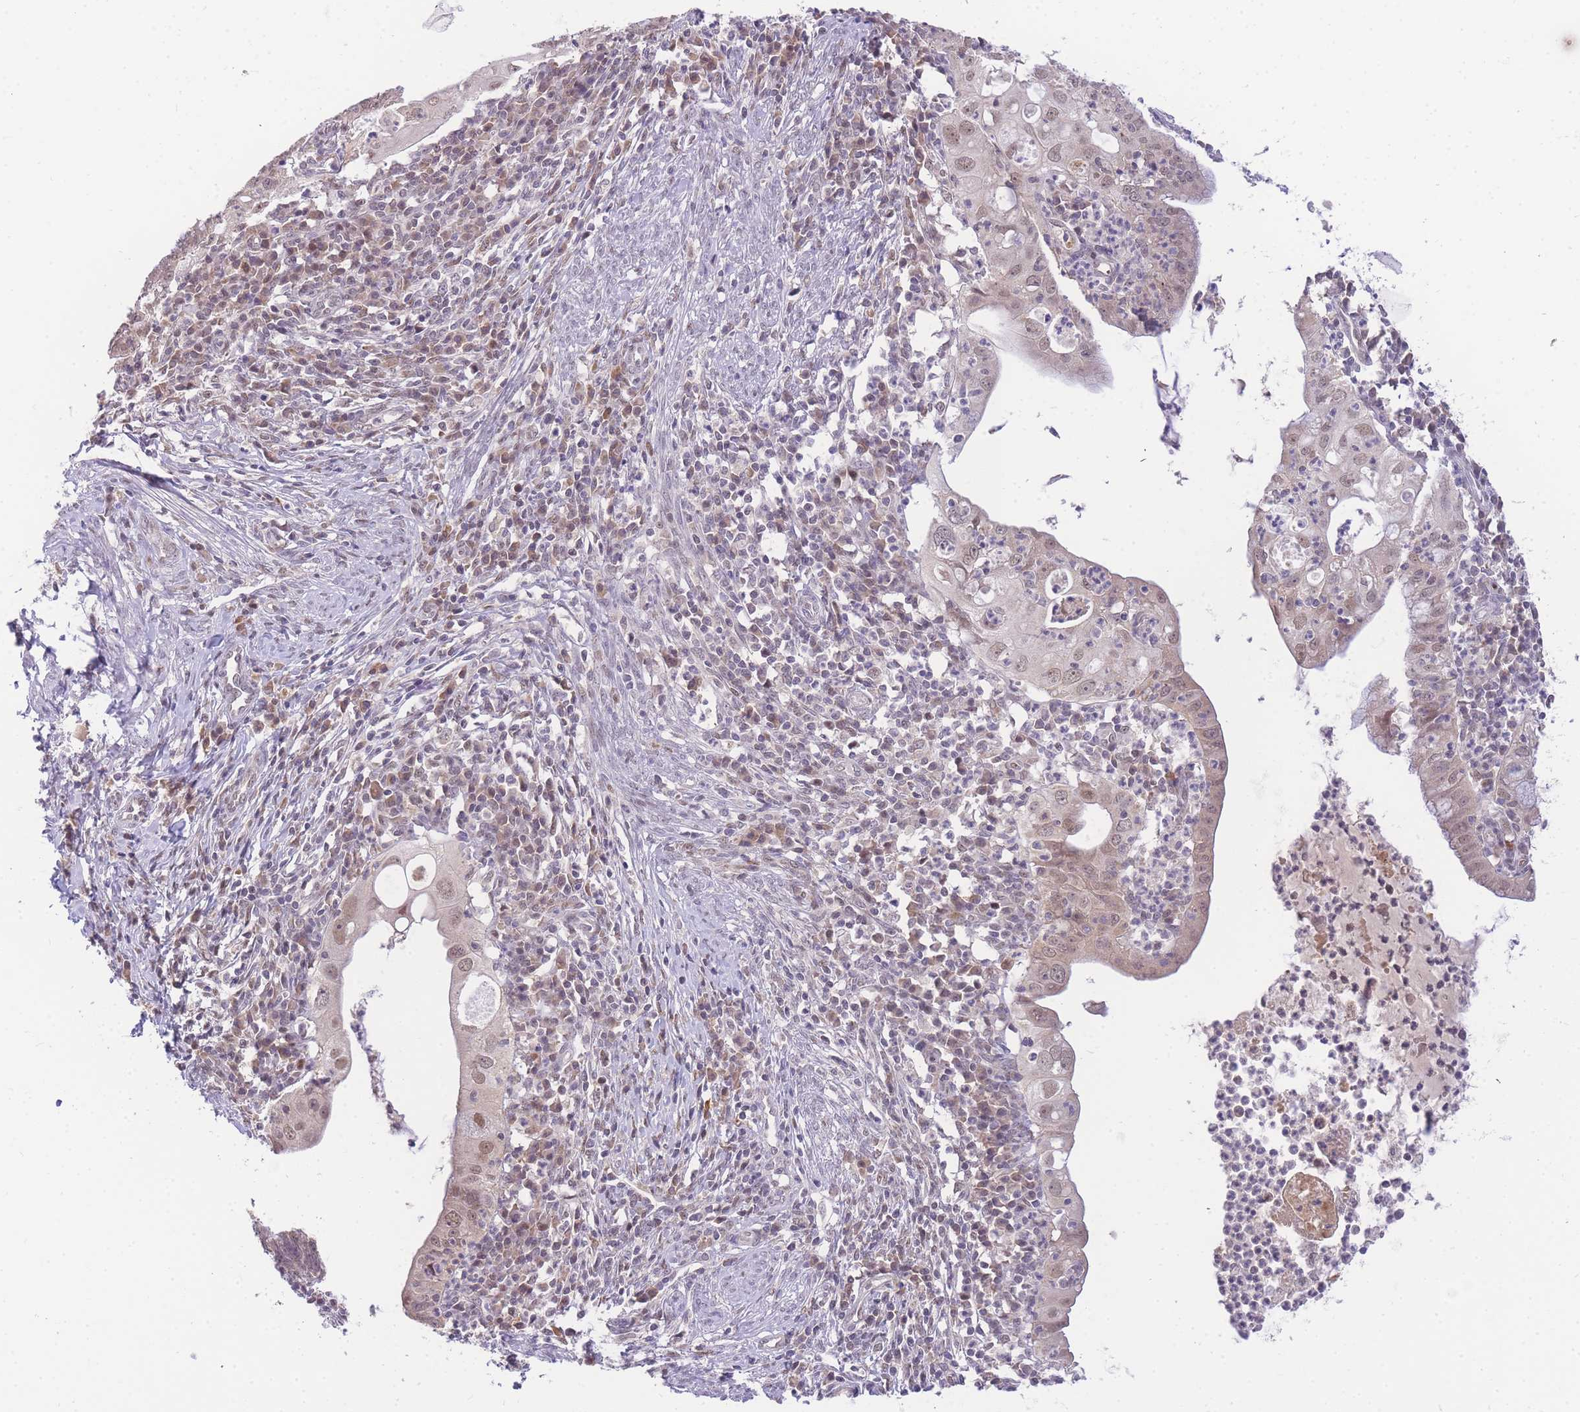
{"staining": {"intensity": "weak", "quantity": ">75%", "location": "nuclear"}, "tissue": "cervical cancer", "cell_type": "Tumor cells", "image_type": "cancer", "snomed": [{"axis": "morphology", "description": "Adenocarcinoma, NOS"}, {"axis": "topography", "description": "Cervix"}], "caption": "This image shows IHC staining of human cervical cancer (adenocarcinoma), with low weak nuclear positivity in about >75% of tumor cells.", "gene": "PUS10", "patient": {"sex": "female", "age": 36}}